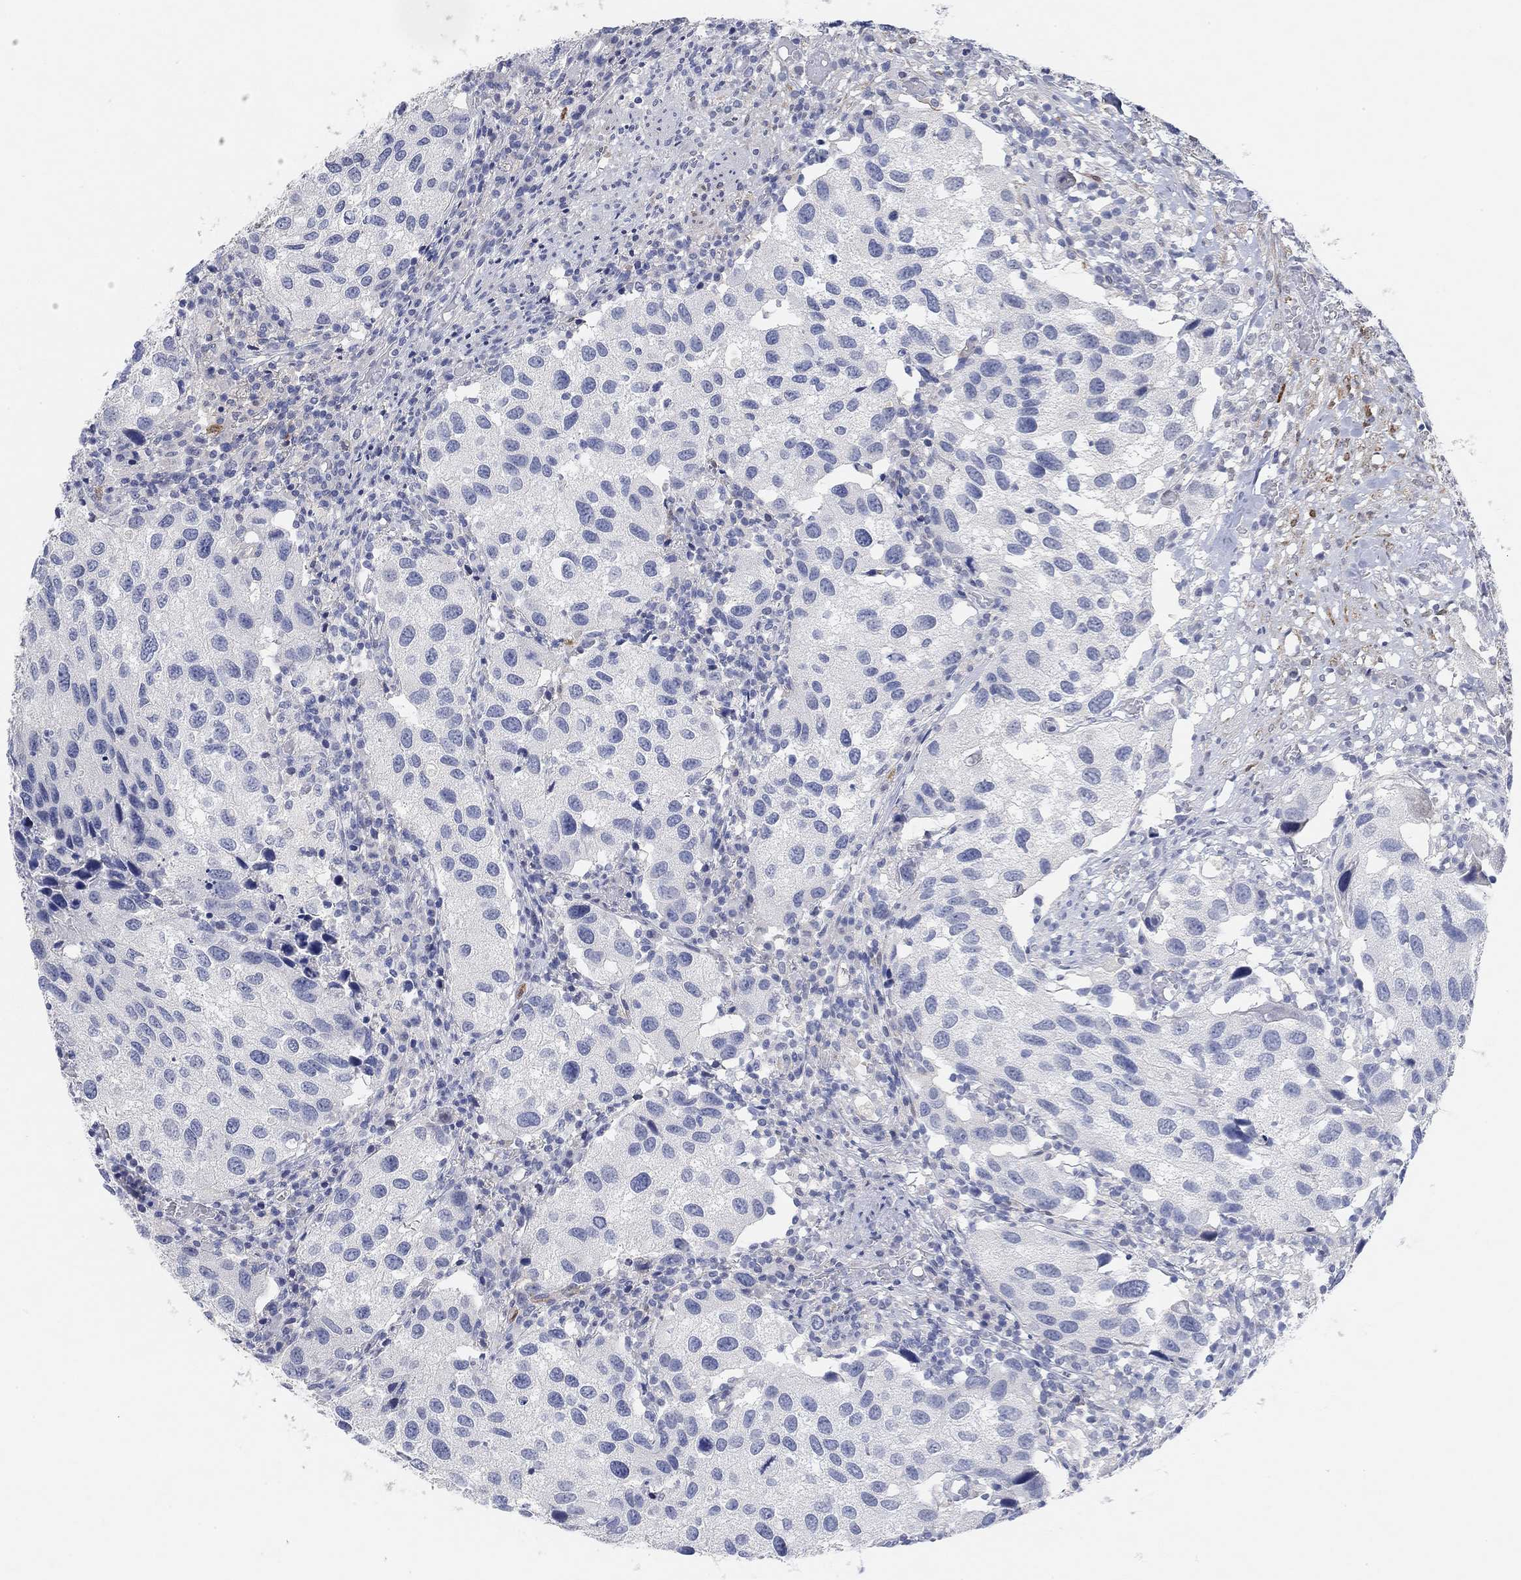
{"staining": {"intensity": "negative", "quantity": "none", "location": "none"}, "tissue": "urothelial cancer", "cell_type": "Tumor cells", "image_type": "cancer", "snomed": [{"axis": "morphology", "description": "Urothelial carcinoma, High grade"}, {"axis": "topography", "description": "Urinary bladder"}], "caption": "Micrograph shows no protein expression in tumor cells of high-grade urothelial carcinoma tissue. (DAB immunohistochemistry (IHC) with hematoxylin counter stain).", "gene": "VAT1L", "patient": {"sex": "male", "age": 79}}